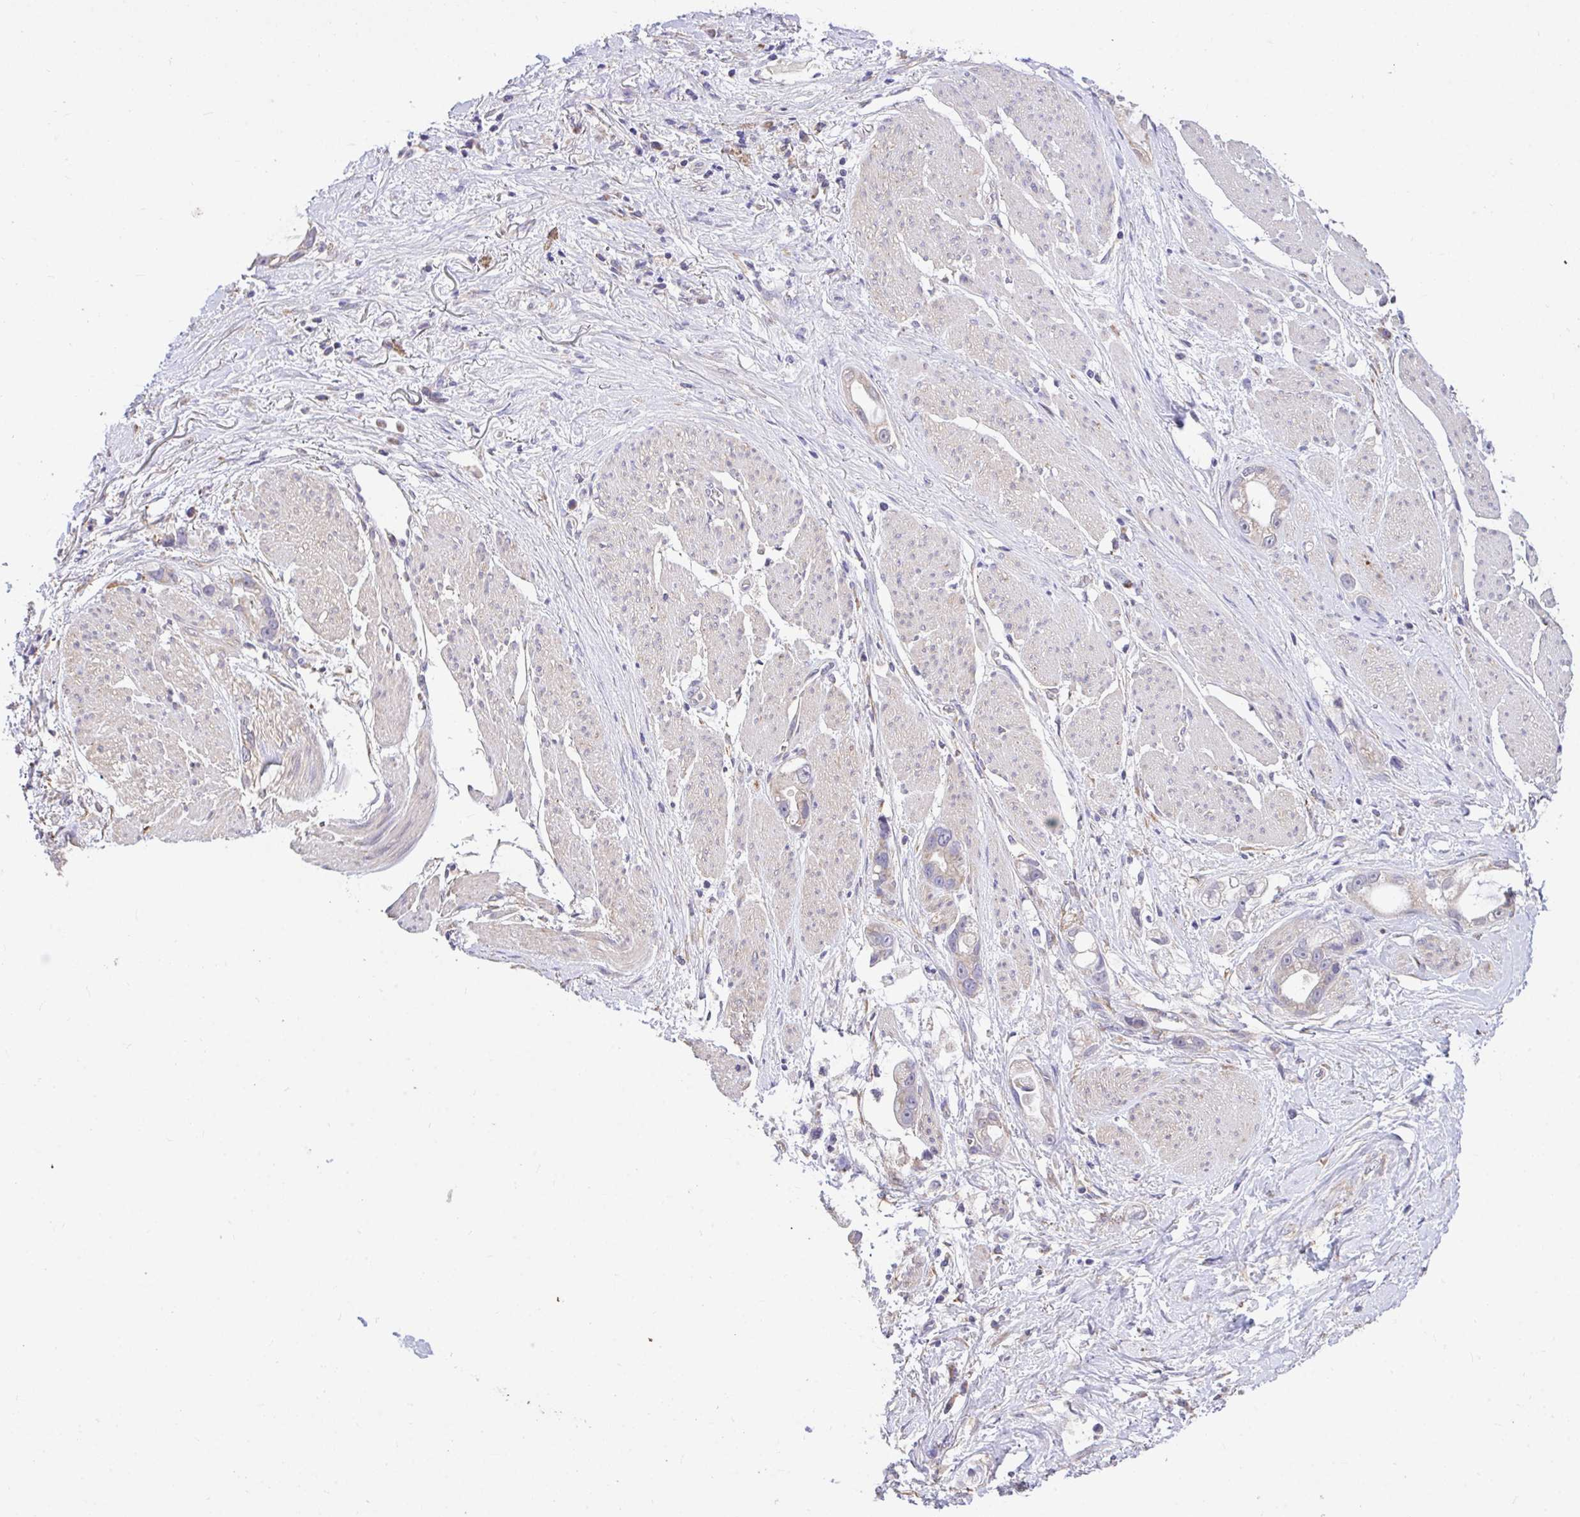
{"staining": {"intensity": "moderate", "quantity": ">75%", "location": "cytoplasmic/membranous"}, "tissue": "stomach cancer", "cell_type": "Tumor cells", "image_type": "cancer", "snomed": [{"axis": "morphology", "description": "Adenocarcinoma, NOS"}, {"axis": "topography", "description": "Stomach"}], "caption": "Approximately >75% of tumor cells in stomach cancer demonstrate moderate cytoplasmic/membranous protein expression as visualized by brown immunohistochemical staining.", "gene": "MPC2", "patient": {"sex": "male", "age": 55}}